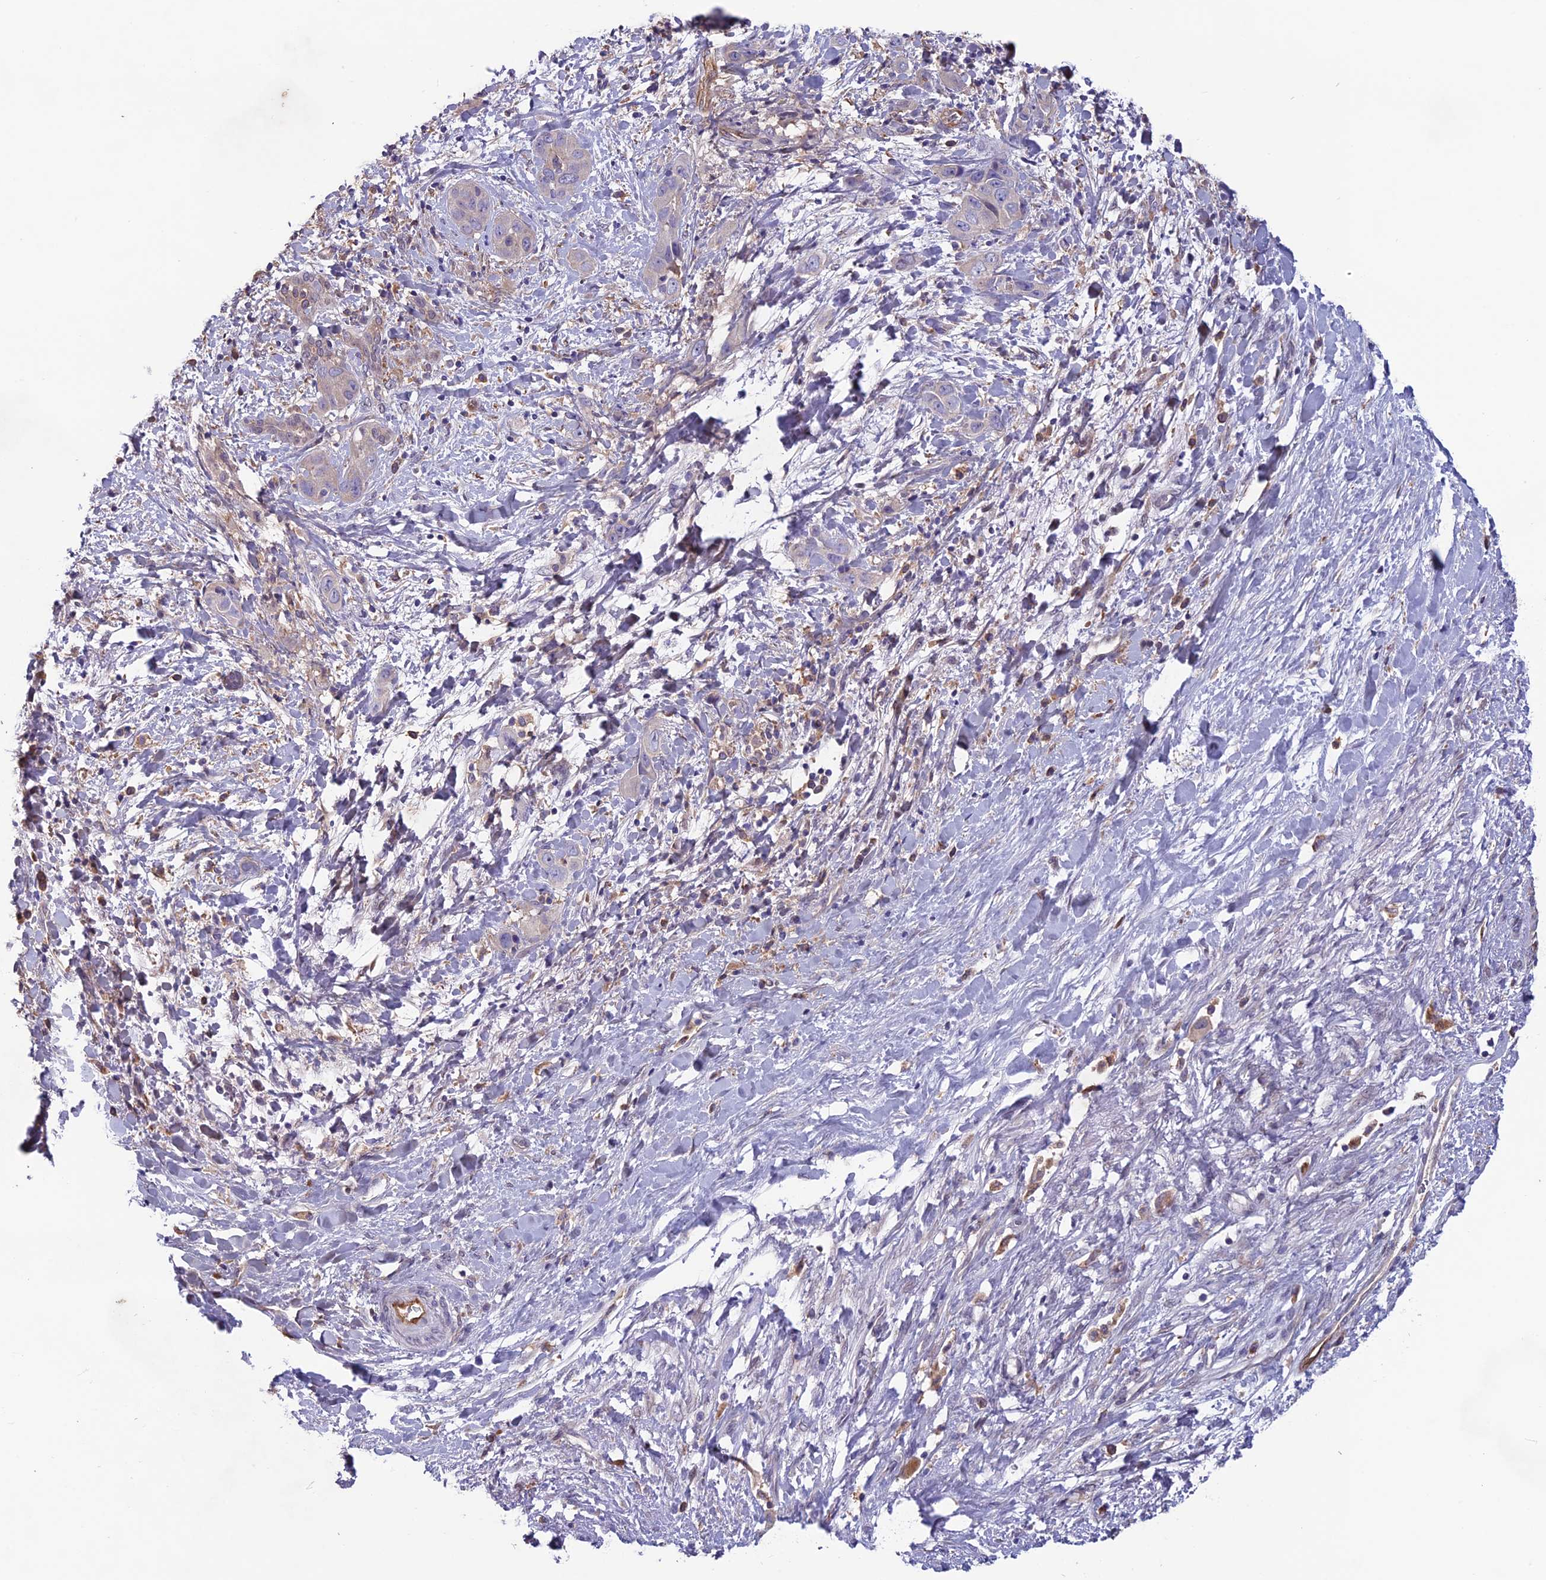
{"staining": {"intensity": "negative", "quantity": "none", "location": "none"}, "tissue": "liver cancer", "cell_type": "Tumor cells", "image_type": "cancer", "snomed": [{"axis": "morphology", "description": "Cholangiocarcinoma"}, {"axis": "topography", "description": "Liver"}], "caption": "The image reveals no significant positivity in tumor cells of liver cholangiocarcinoma.", "gene": "MAST2", "patient": {"sex": "female", "age": 52}}